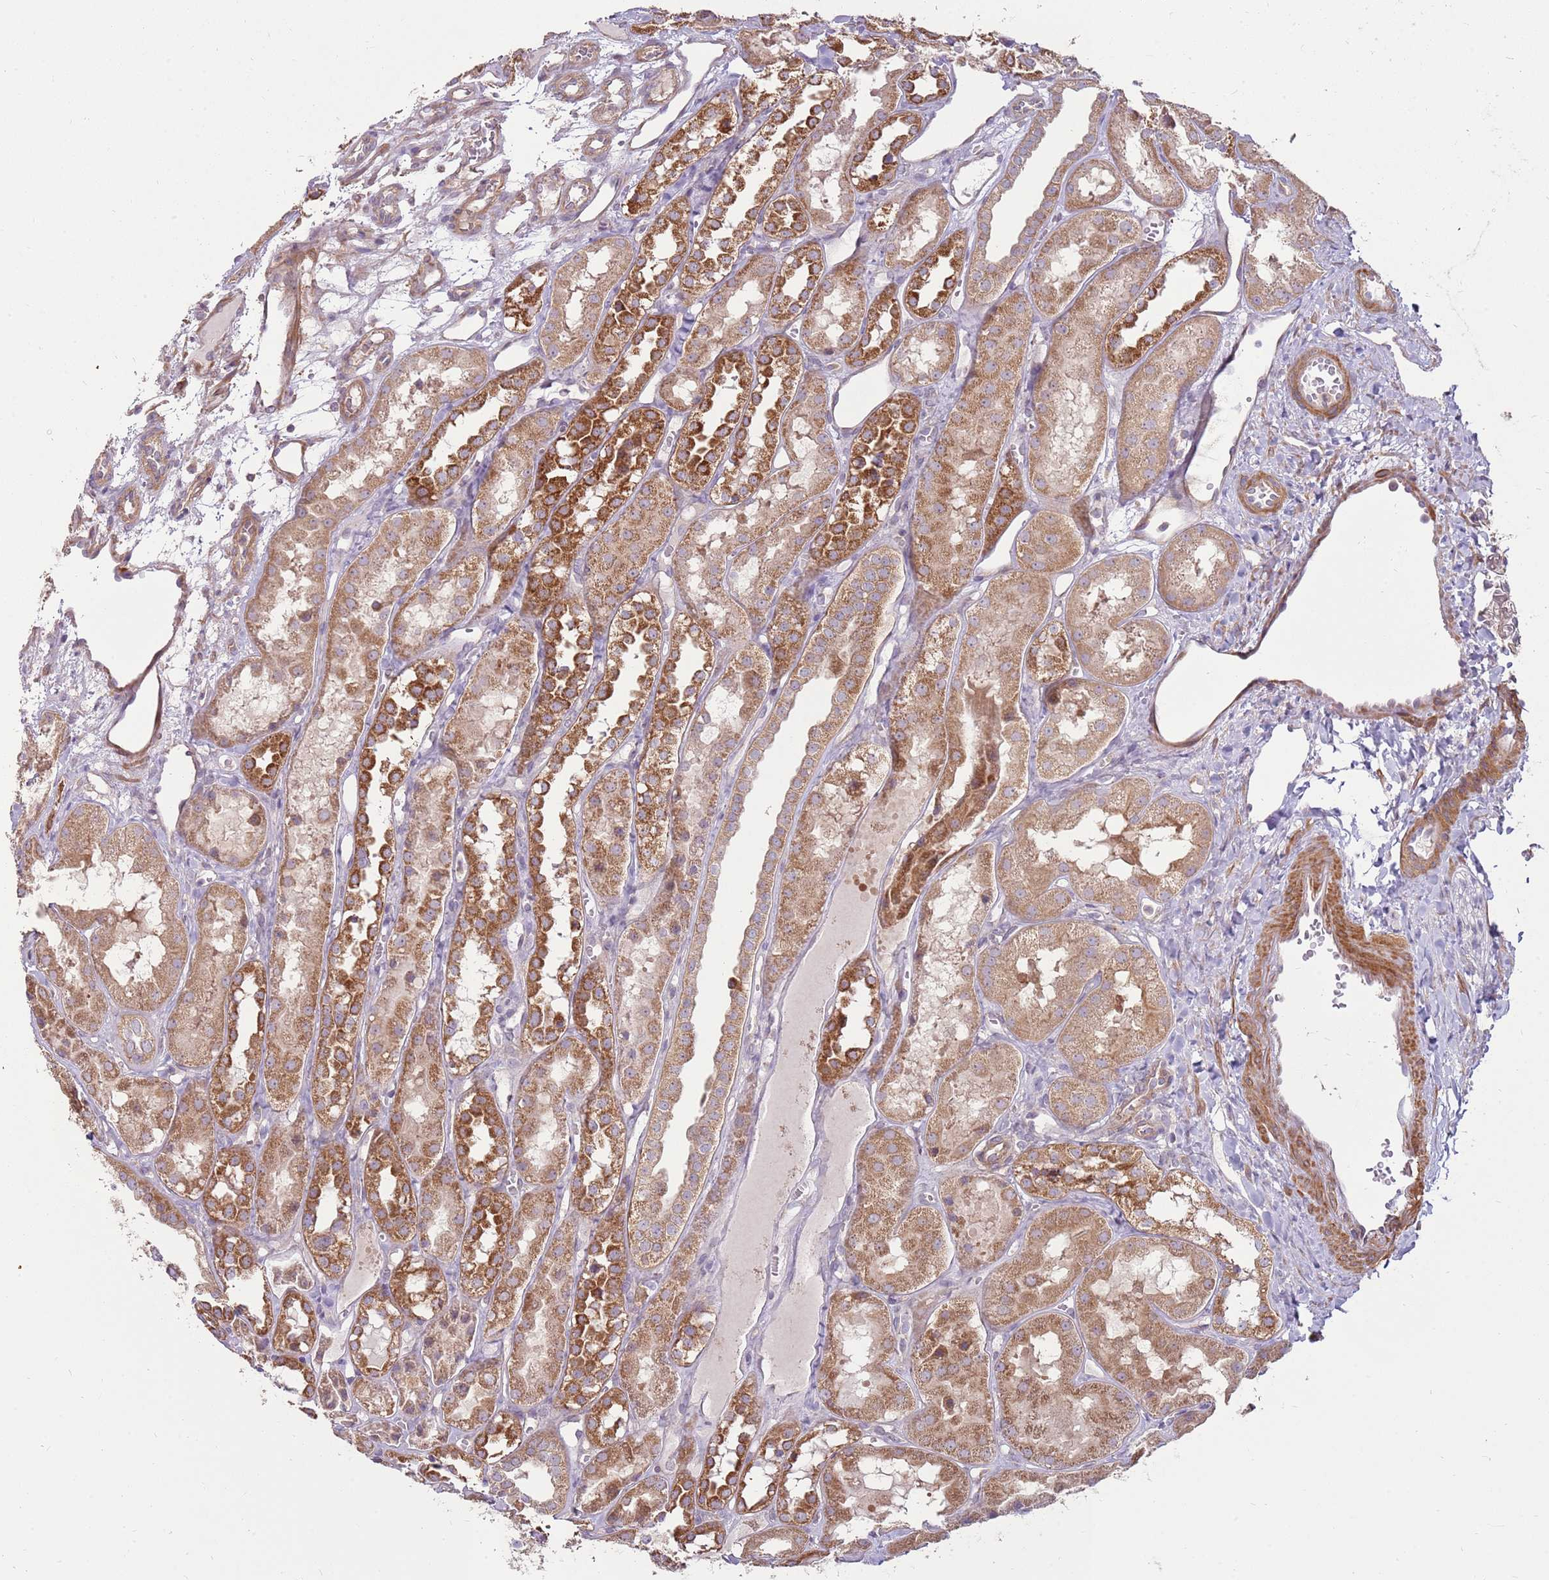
{"staining": {"intensity": "weak", "quantity": "25%-75%", "location": "cytoplasmic/membranous"}, "tissue": "kidney", "cell_type": "Cells in glomeruli", "image_type": "normal", "snomed": [{"axis": "morphology", "description": "Normal tissue, NOS"}, {"axis": "topography", "description": "Kidney"}], "caption": "A photomicrograph of kidney stained for a protein demonstrates weak cytoplasmic/membranous brown staining in cells in glomeruli.", "gene": "SPATA31D1", "patient": {"sex": "male", "age": 16}}